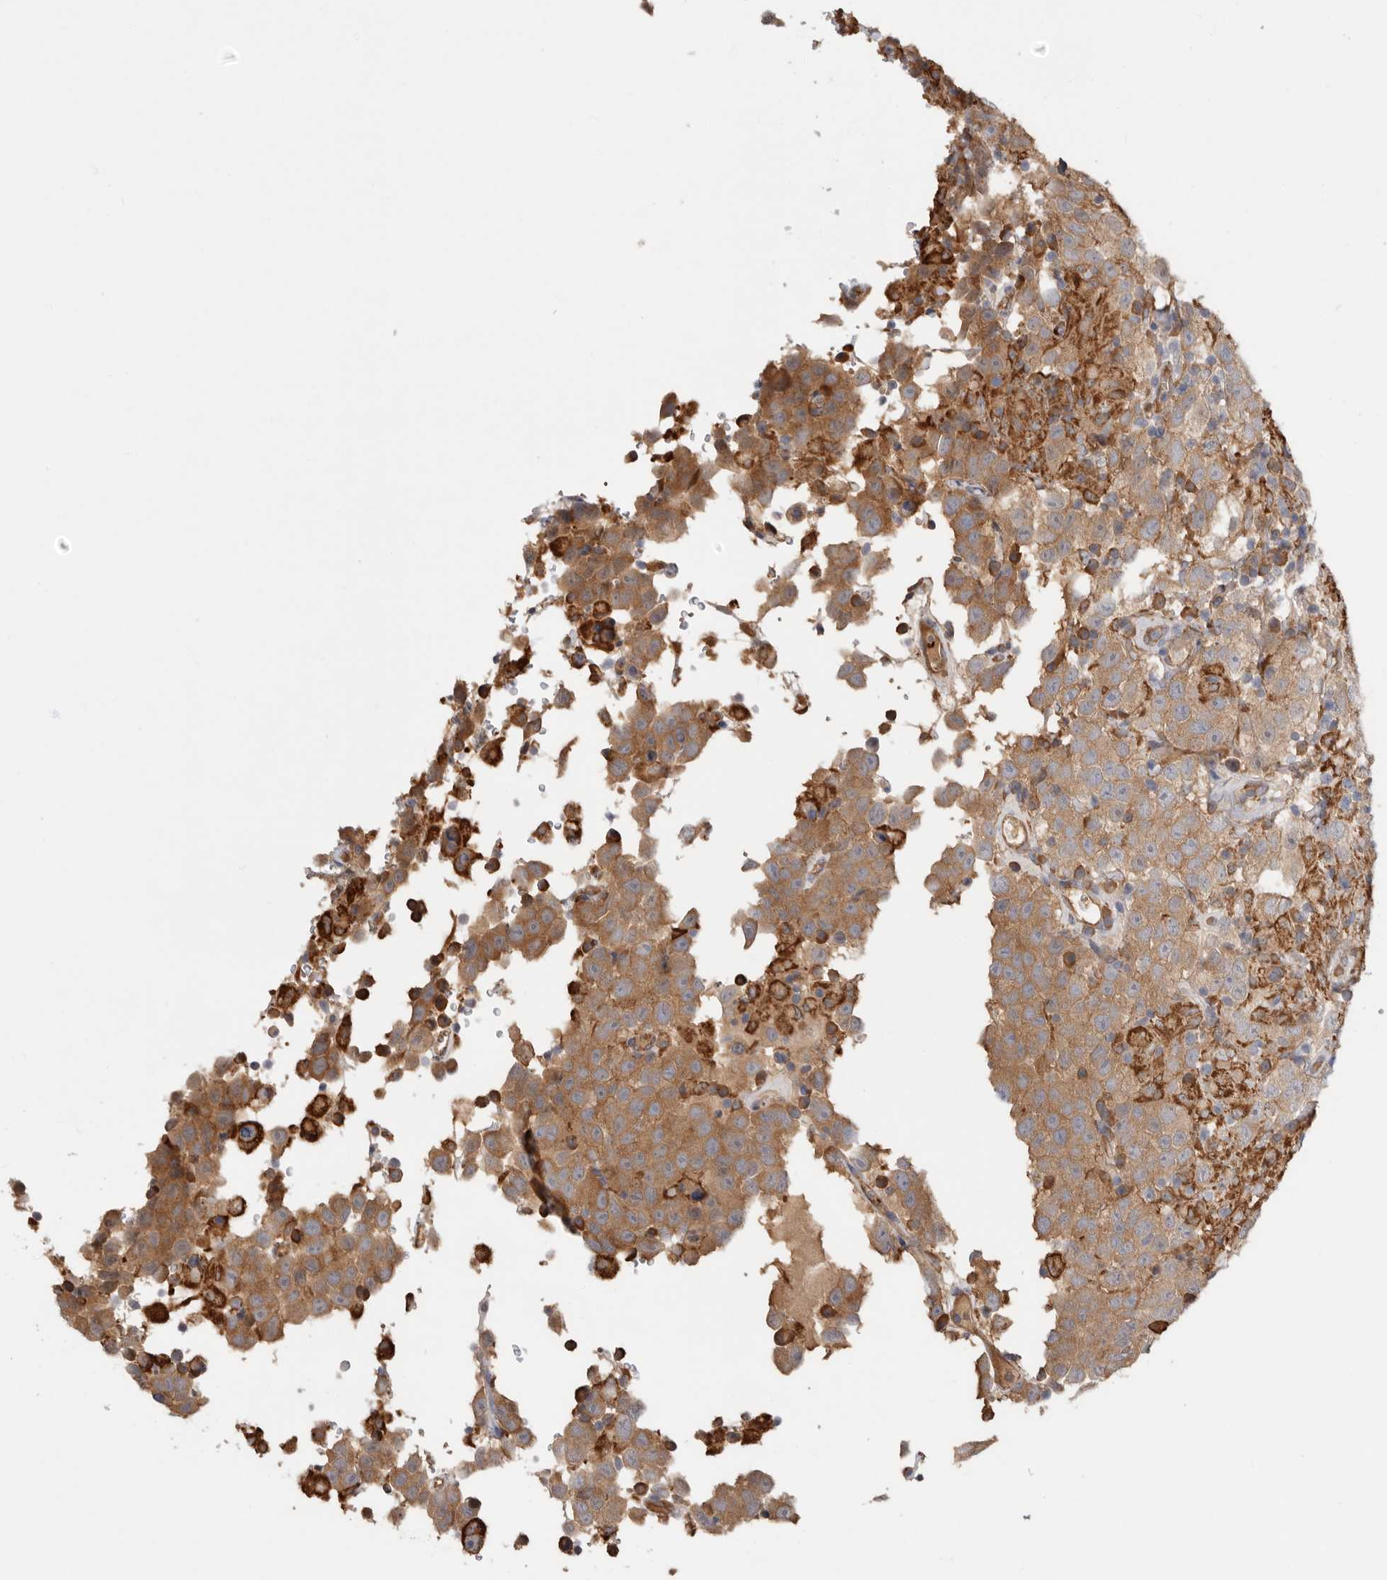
{"staining": {"intensity": "moderate", "quantity": ">75%", "location": "cytoplasmic/membranous"}, "tissue": "testis cancer", "cell_type": "Tumor cells", "image_type": "cancer", "snomed": [{"axis": "morphology", "description": "Seminoma, NOS"}, {"axis": "topography", "description": "Testis"}], "caption": "Brown immunohistochemical staining in testis cancer (seminoma) shows moderate cytoplasmic/membranous staining in about >75% of tumor cells.", "gene": "CDC42BPB", "patient": {"sex": "male", "age": 41}}